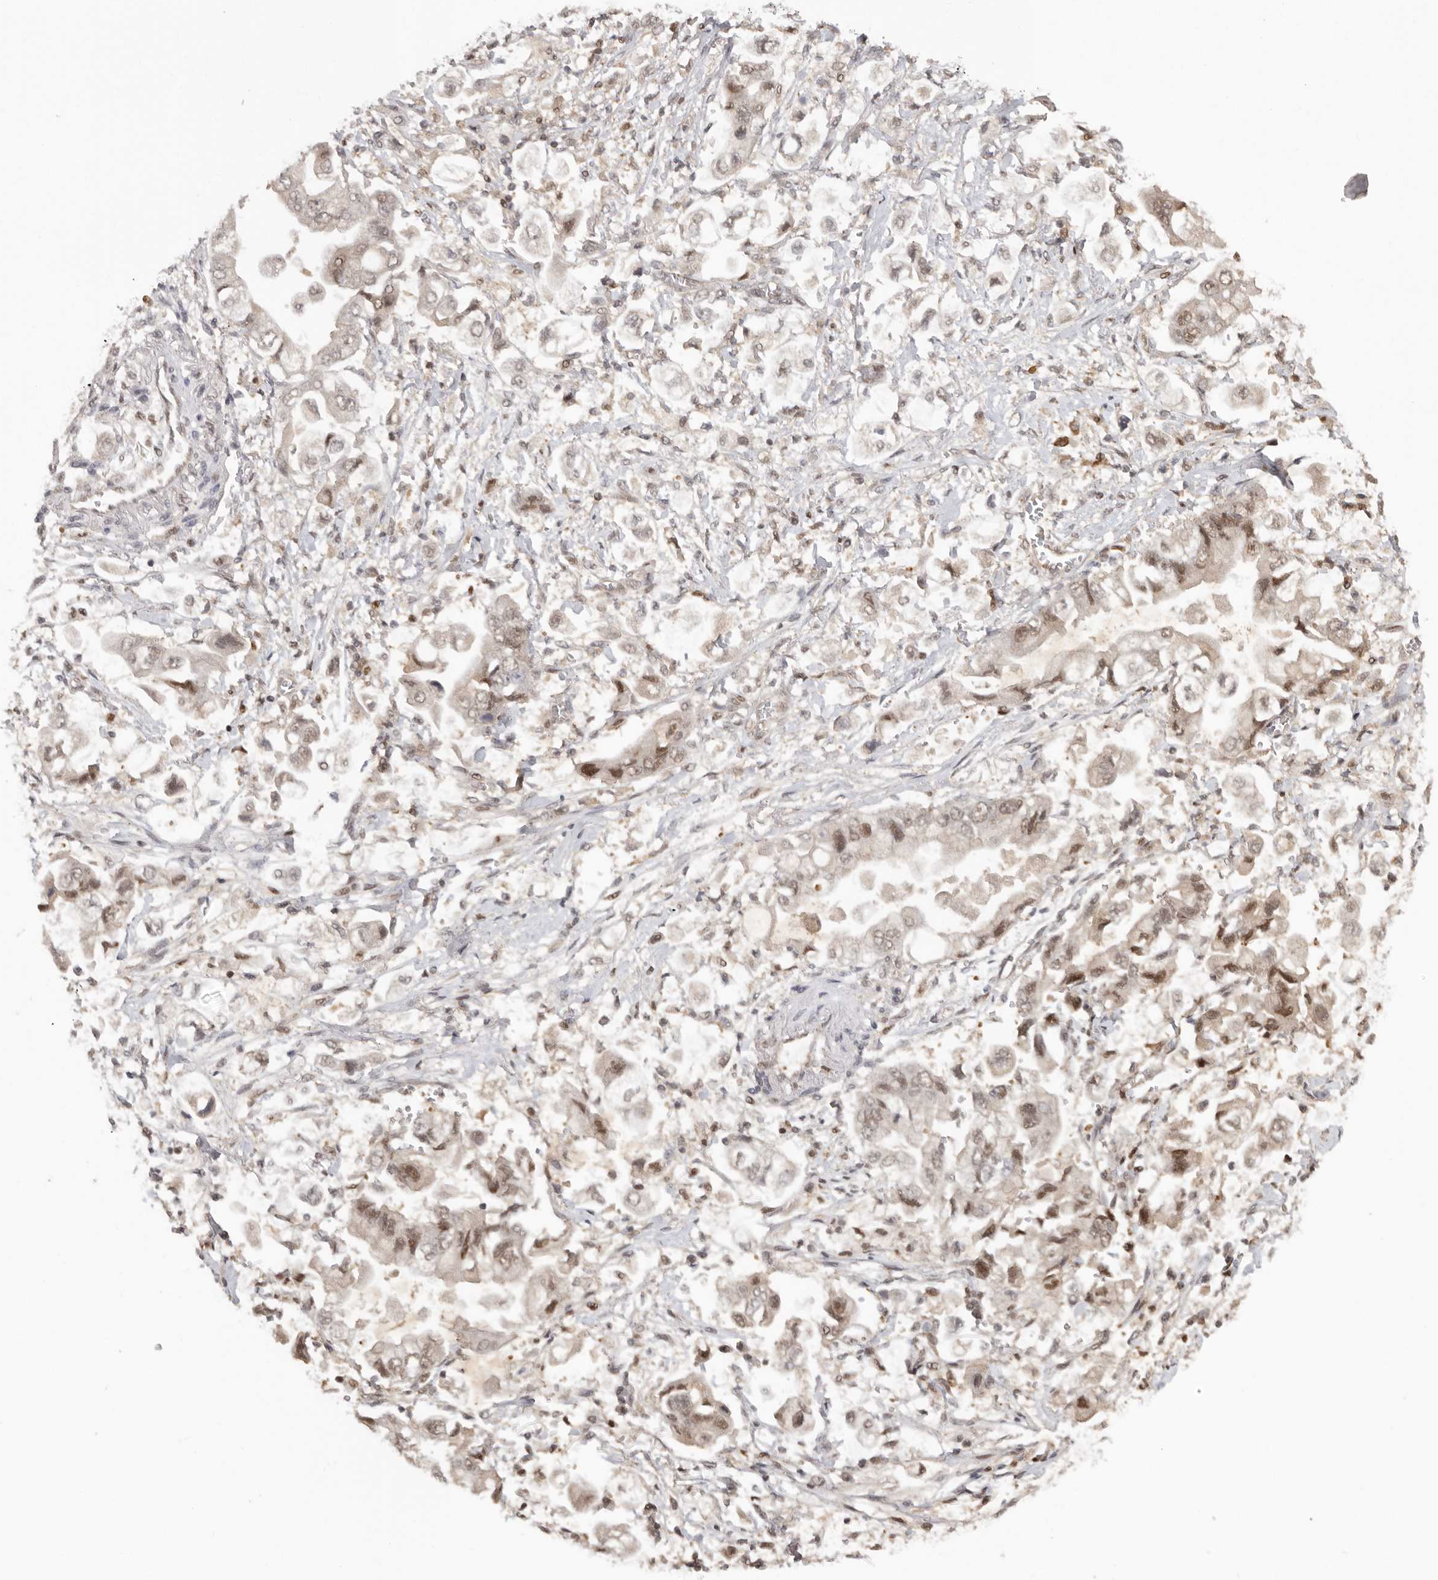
{"staining": {"intensity": "moderate", "quantity": "25%-75%", "location": "nuclear"}, "tissue": "stomach cancer", "cell_type": "Tumor cells", "image_type": "cancer", "snomed": [{"axis": "morphology", "description": "Adenocarcinoma, NOS"}, {"axis": "topography", "description": "Stomach"}], "caption": "Adenocarcinoma (stomach) was stained to show a protein in brown. There is medium levels of moderate nuclear positivity in approximately 25%-75% of tumor cells. (DAB = brown stain, brightfield microscopy at high magnification).", "gene": "PSMA5", "patient": {"sex": "male", "age": 62}}